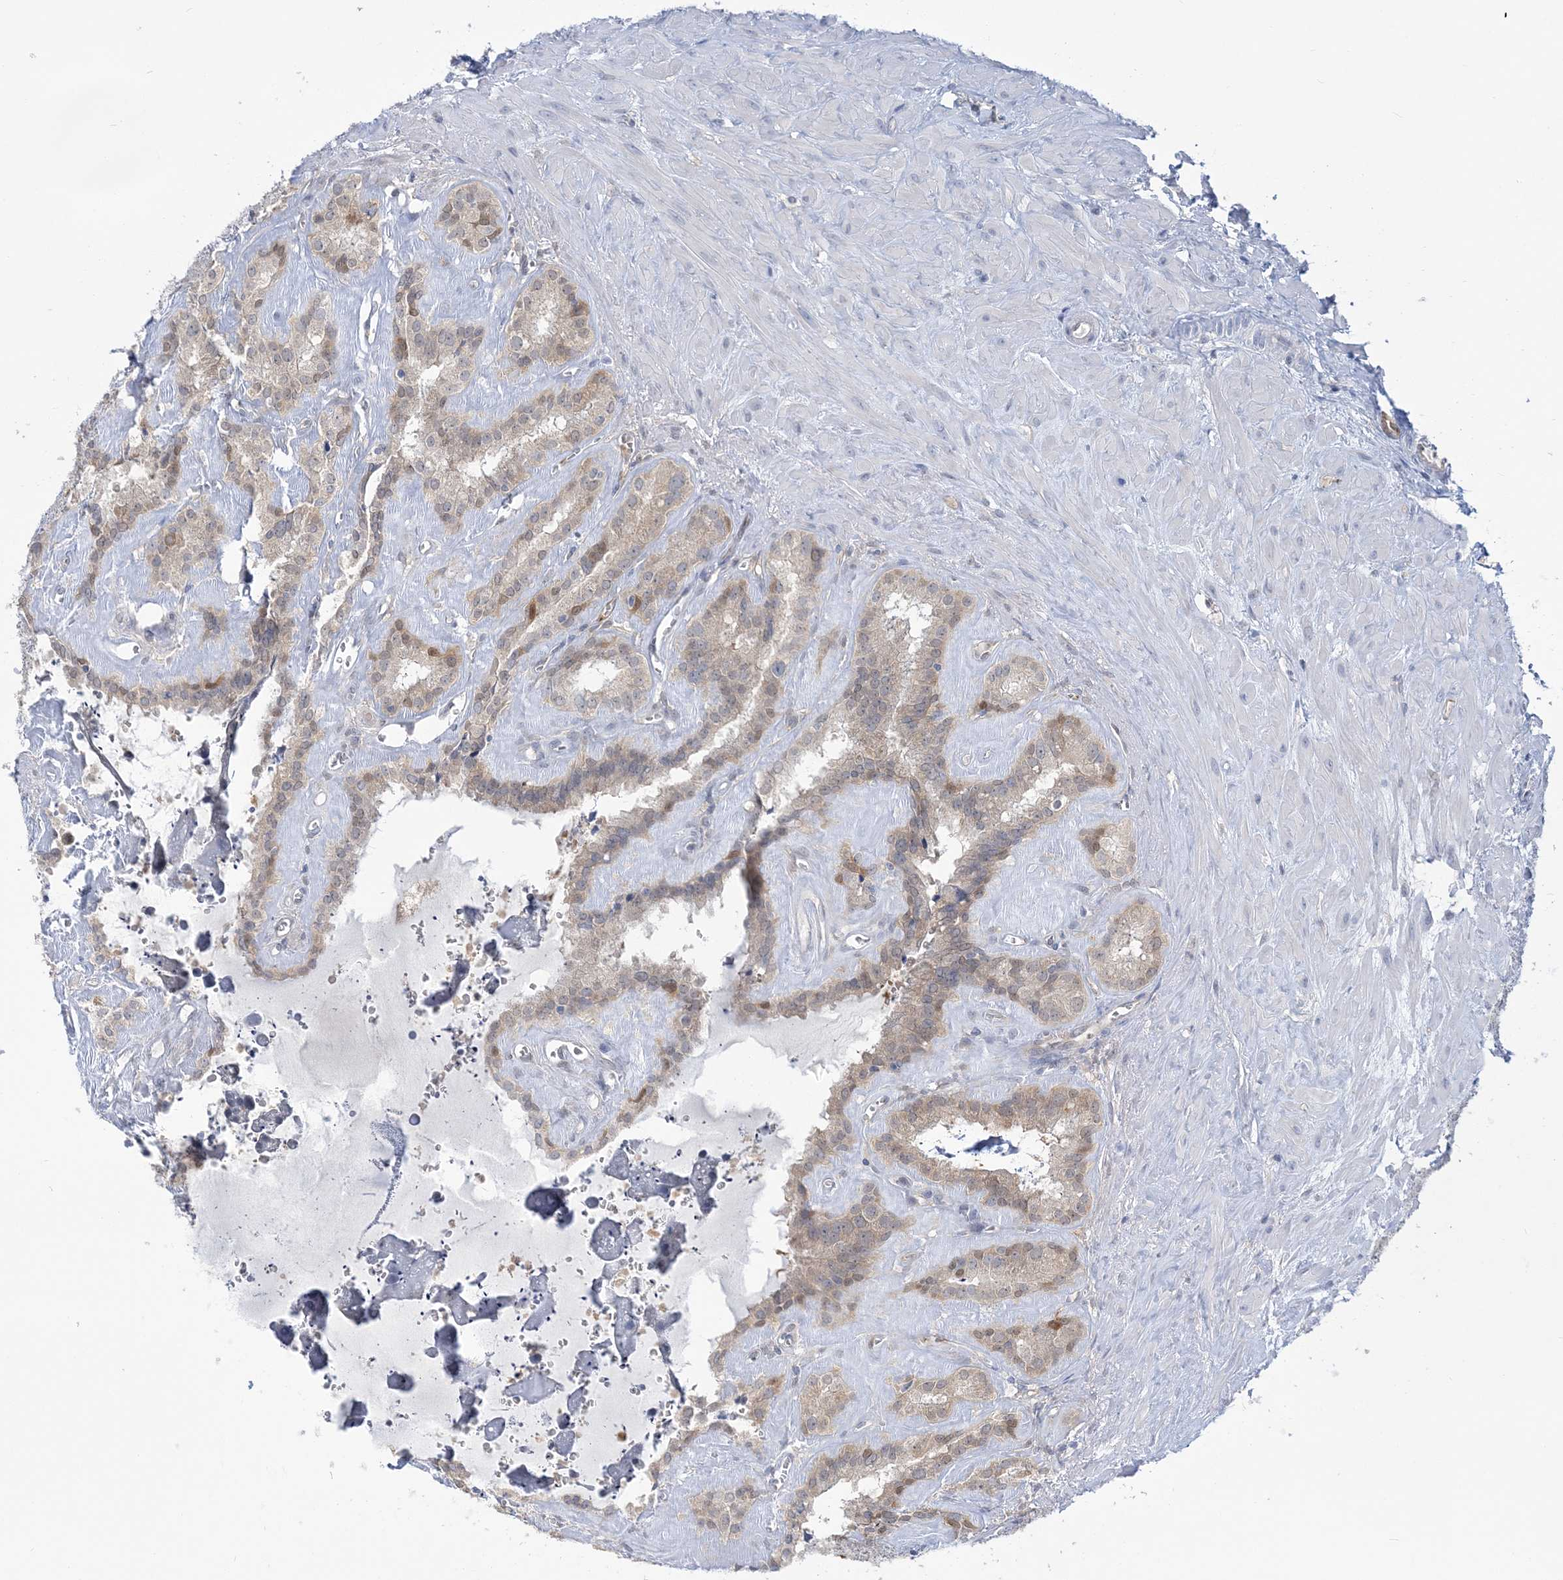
{"staining": {"intensity": "weak", "quantity": "25%-75%", "location": "cytoplasmic/membranous"}, "tissue": "seminal vesicle", "cell_type": "Glandular cells", "image_type": "normal", "snomed": [{"axis": "morphology", "description": "Normal tissue, NOS"}, {"axis": "topography", "description": "Prostate"}, {"axis": "topography", "description": "Seminal veicle"}], "caption": "Immunohistochemistry (IHC) of benign human seminal vesicle shows low levels of weak cytoplasmic/membranous positivity in about 25%-75% of glandular cells. (brown staining indicates protein expression, while blue staining denotes nuclei).", "gene": "INPP1", "patient": {"sex": "male", "age": 59}}